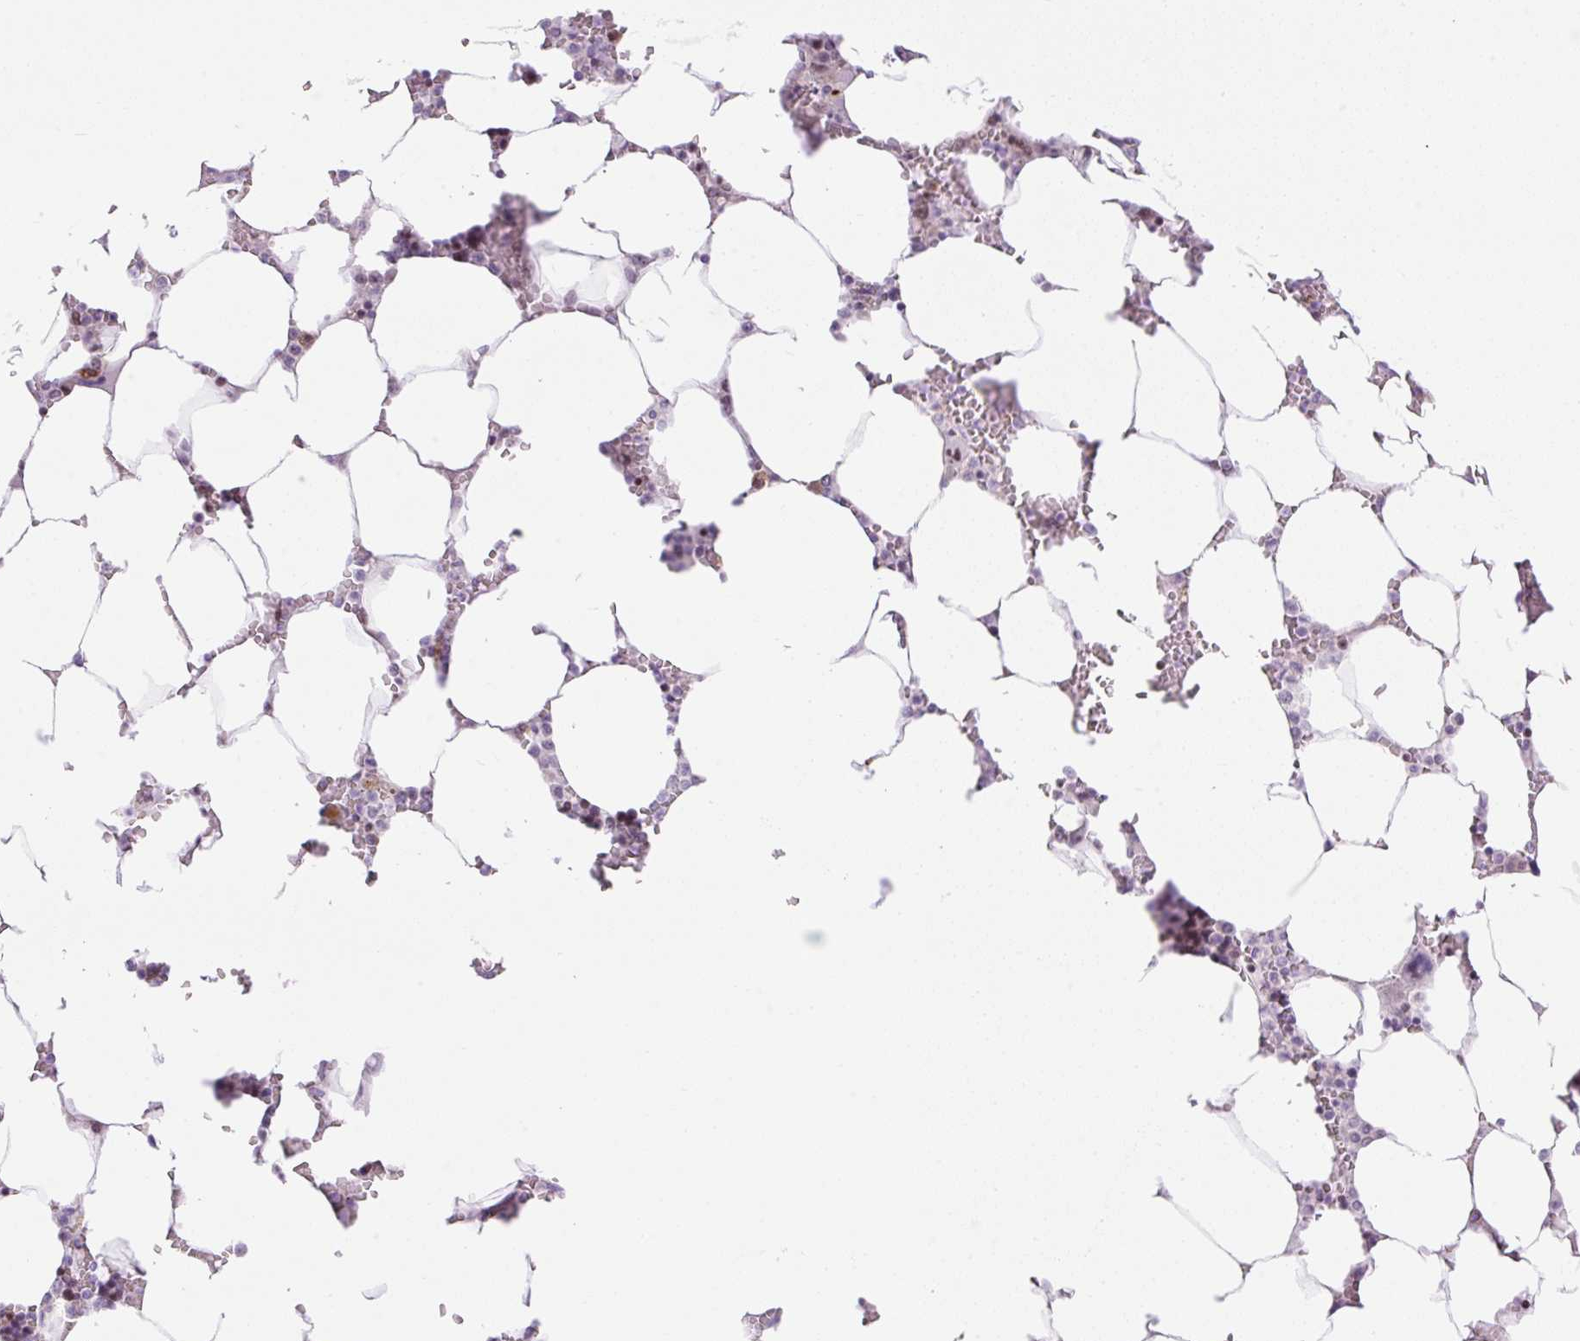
{"staining": {"intensity": "moderate", "quantity": "<25%", "location": "nuclear"}, "tissue": "bone marrow", "cell_type": "Hematopoietic cells", "image_type": "normal", "snomed": [{"axis": "morphology", "description": "Normal tissue, NOS"}, {"axis": "topography", "description": "Bone marrow"}], "caption": "Immunohistochemistry (DAB (3,3'-diaminobenzidine)) staining of benign human bone marrow exhibits moderate nuclear protein positivity in about <25% of hematopoietic cells. (DAB IHC, brown staining for protein, blue staining for nuclei).", "gene": "ENSG00000268750", "patient": {"sex": "male", "age": 64}}